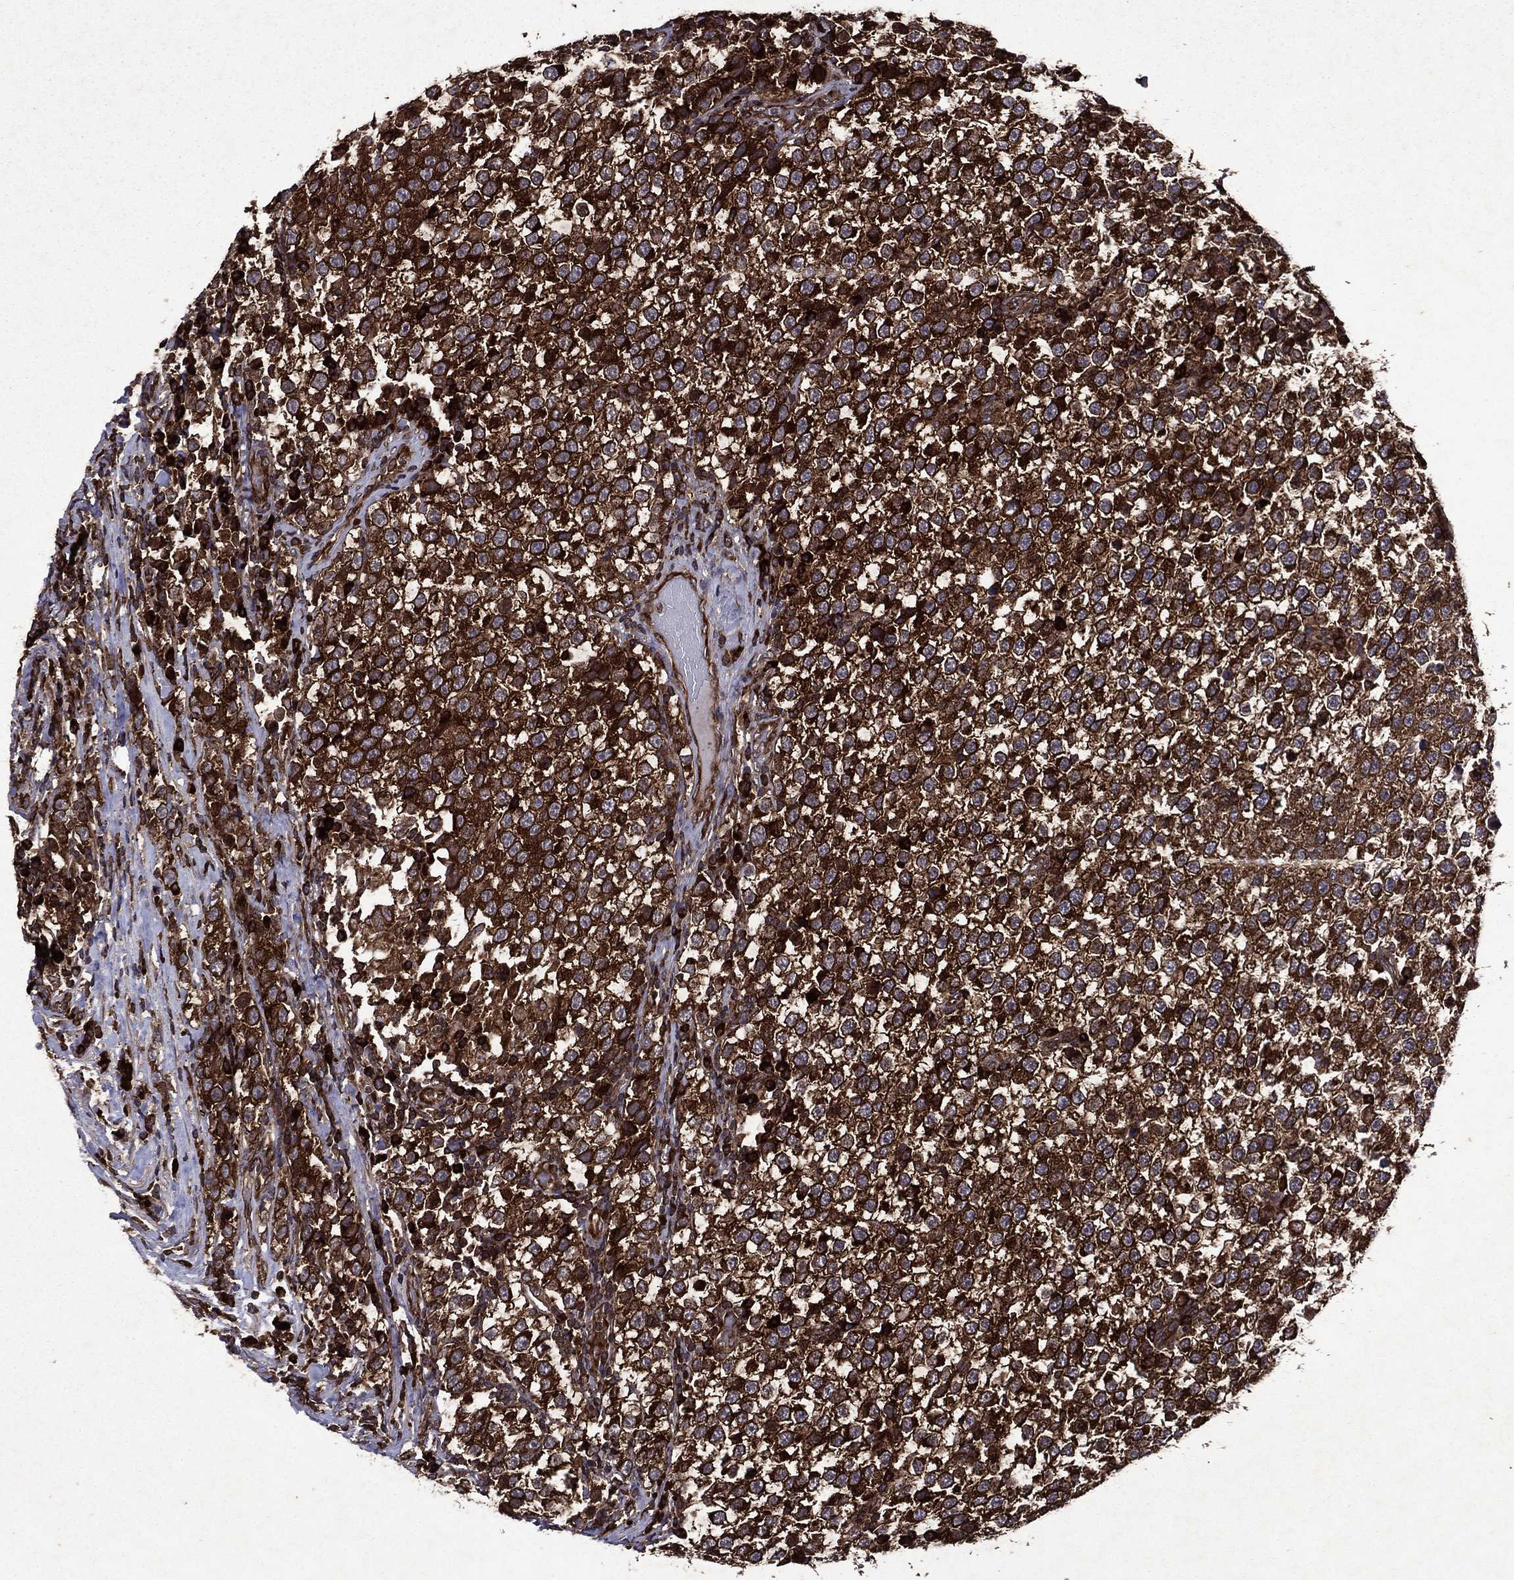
{"staining": {"intensity": "strong", "quantity": ">75%", "location": "cytoplasmic/membranous"}, "tissue": "testis cancer", "cell_type": "Tumor cells", "image_type": "cancer", "snomed": [{"axis": "morphology", "description": "Seminoma, NOS"}, {"axis": "topography", "description": "Testis"}], "caption": "Brown immunohistochemical staining in human testis cancer shows strong cytoplasmic/membranous staining in about >75% of tumor cells. The staining was performed using DAB (3,3'-diaminobenzidine), with brown indicating positive protein expression. Nuclei are stained blue with hematoxylin.", "gene": "EIF2B4", "patient": {"sex": "male", "age": 34}}